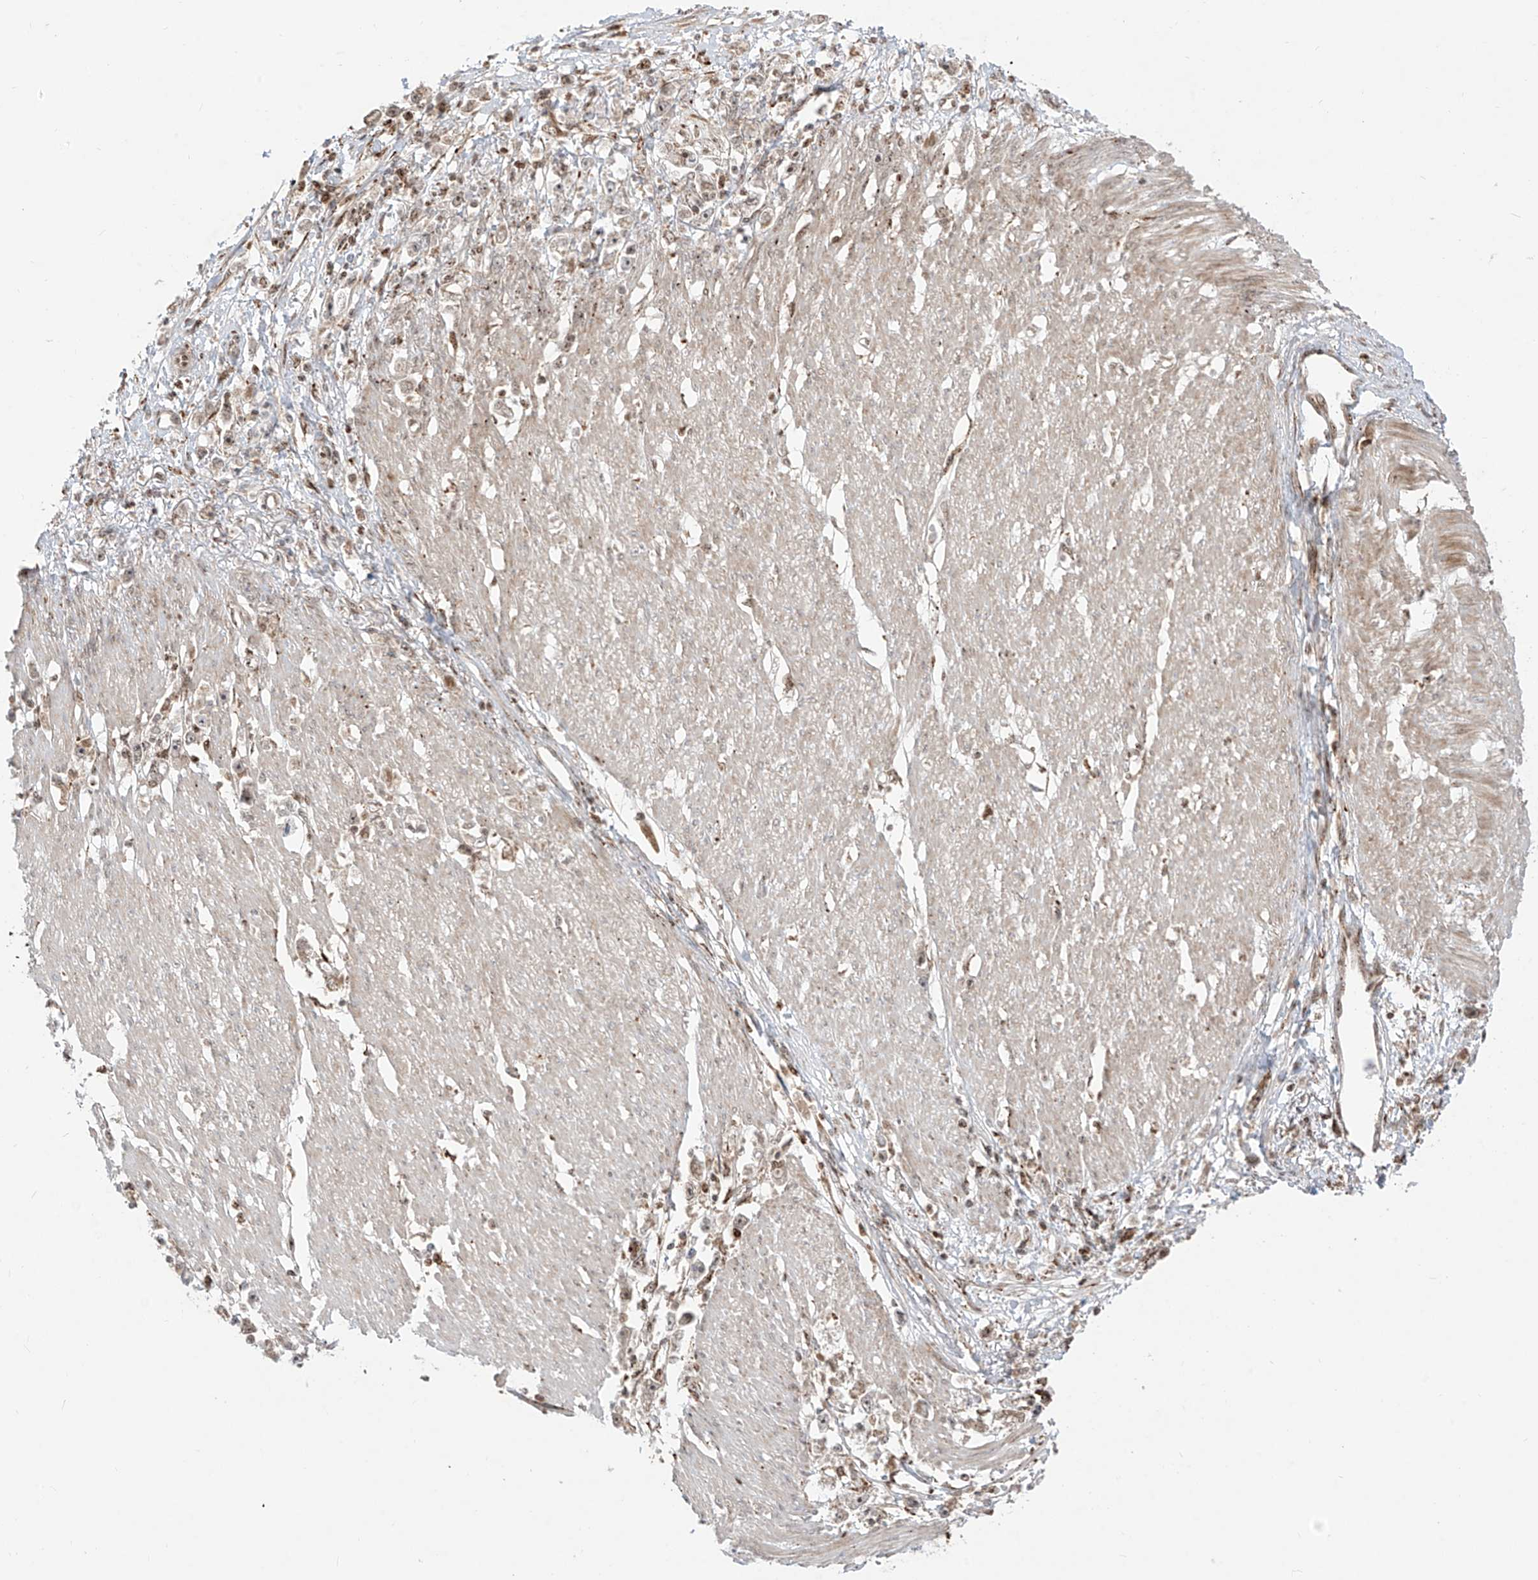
{"staining": {"intensity": "weak", "quantity": ">75%", "location": "cytoplasmic/membranous,nuclear"}, "tissue": "stomach cancer", "cell_type": "Tumor cells", "image_type": "cancer", "snomed": [{"axis": "morphology", "description": "Adenocarcinoma, NOS"}, {"axis": "topography", "description": "Stomach"}], "caption": "Brown immunohistochemical staining in adenocarcinoma (stomach) demonstrates weak cytoplasmic/membranous and nuclear positivity in approximately >75% of tumor cells.", "gene": "ZBTB8A", "patient": {"sex": "female", "age": 59}}